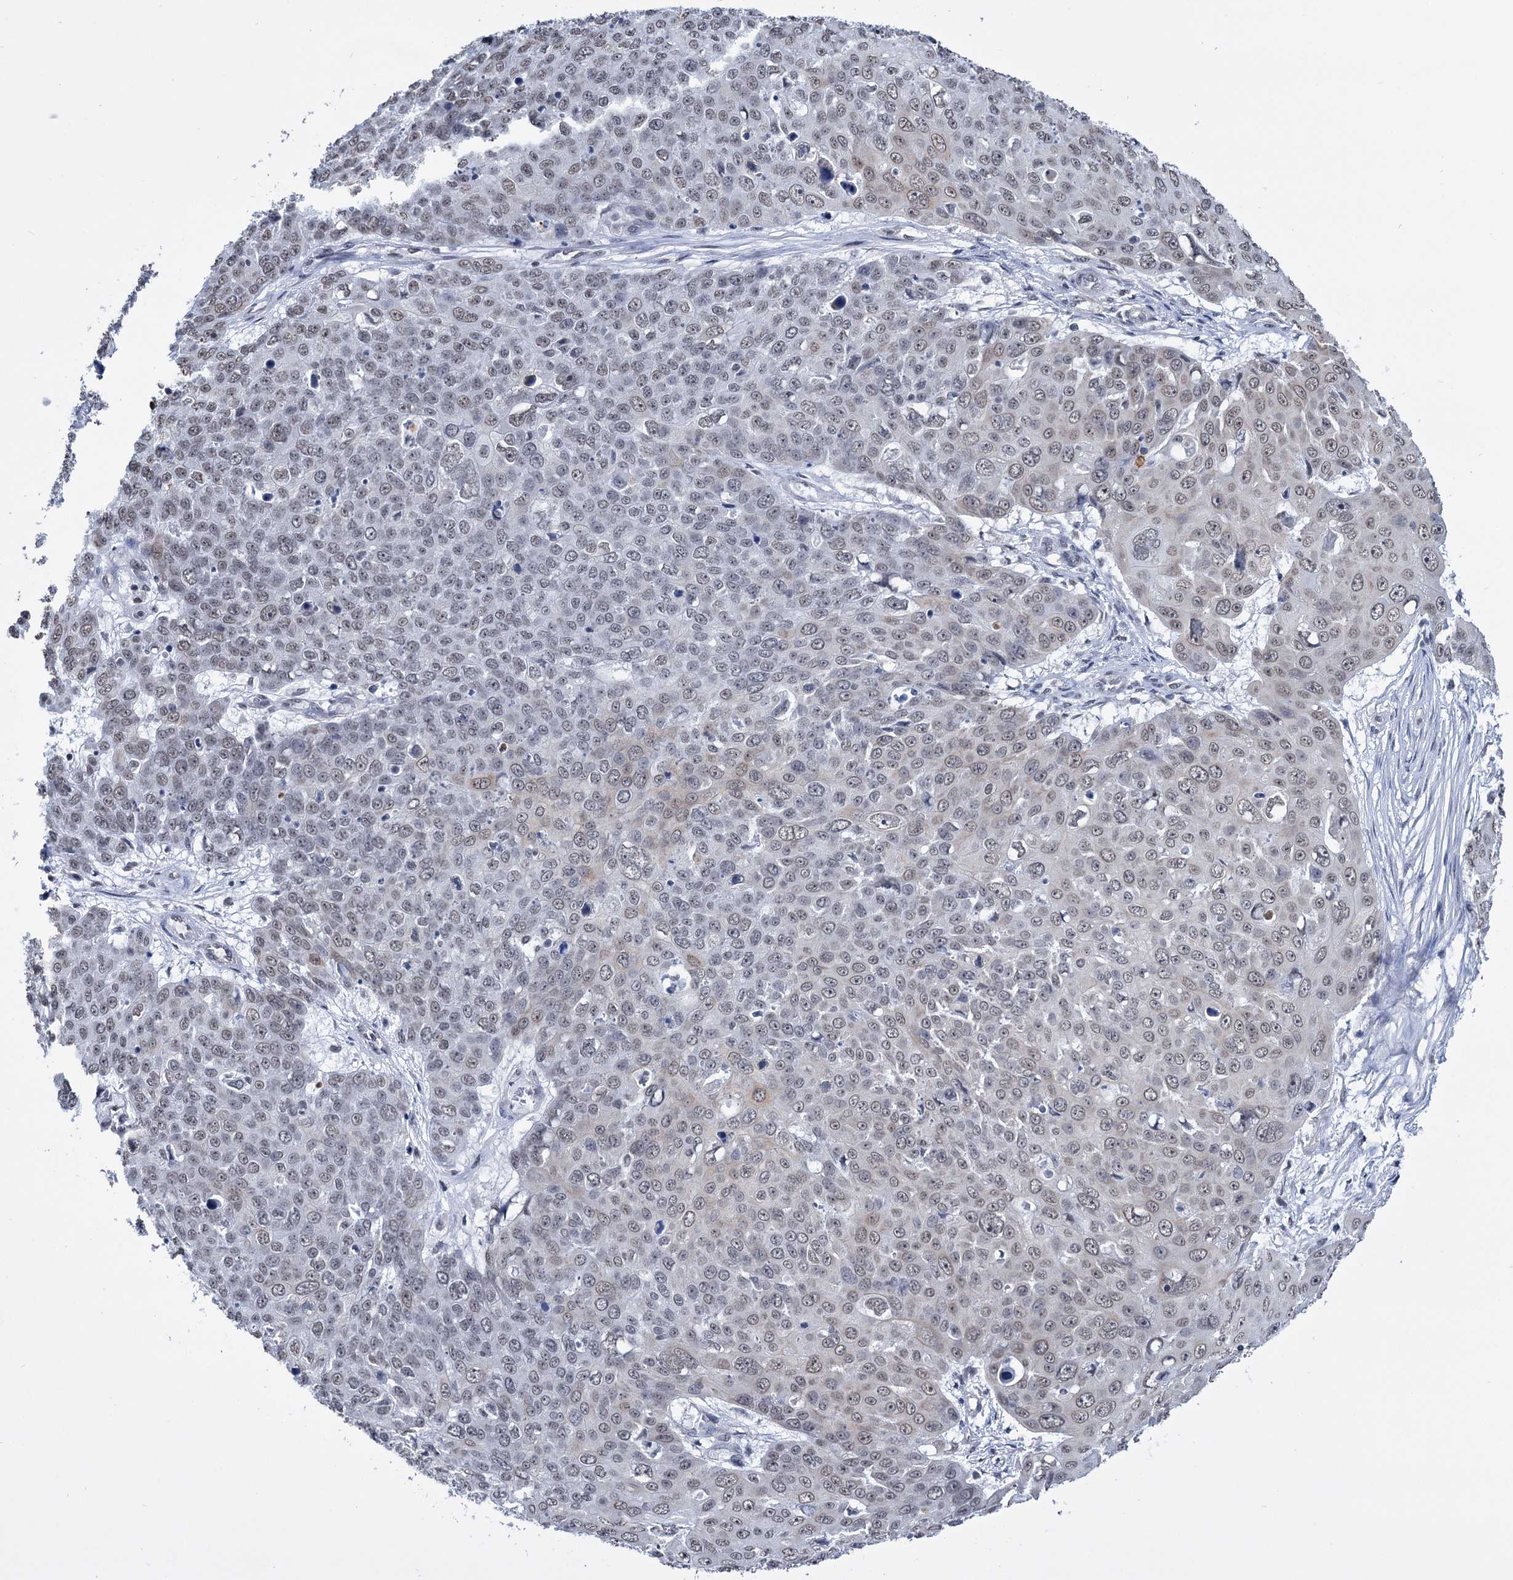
{"staining": {"intensity": "weak", "quantity": "25%-75%", "location": "nuclear"}, "tissue": "skin cancer", "cell_type": "Tumor cells", "image_type": "cancer", "snomed": [{"axis": "morphology", "description": "Squamous cell carcinoma, NOS"}, {"axis": "topography", "description": "Skin"}], "caption": "This micrograph shows skin cancer stained with IHC to label a protein in brown. The nuclear of tumor cells show weak positivity for the protein. Nuclei are counter-stained blue.", "gene": "ABHD10", "patient": {"sex": "male", "age": 71}}